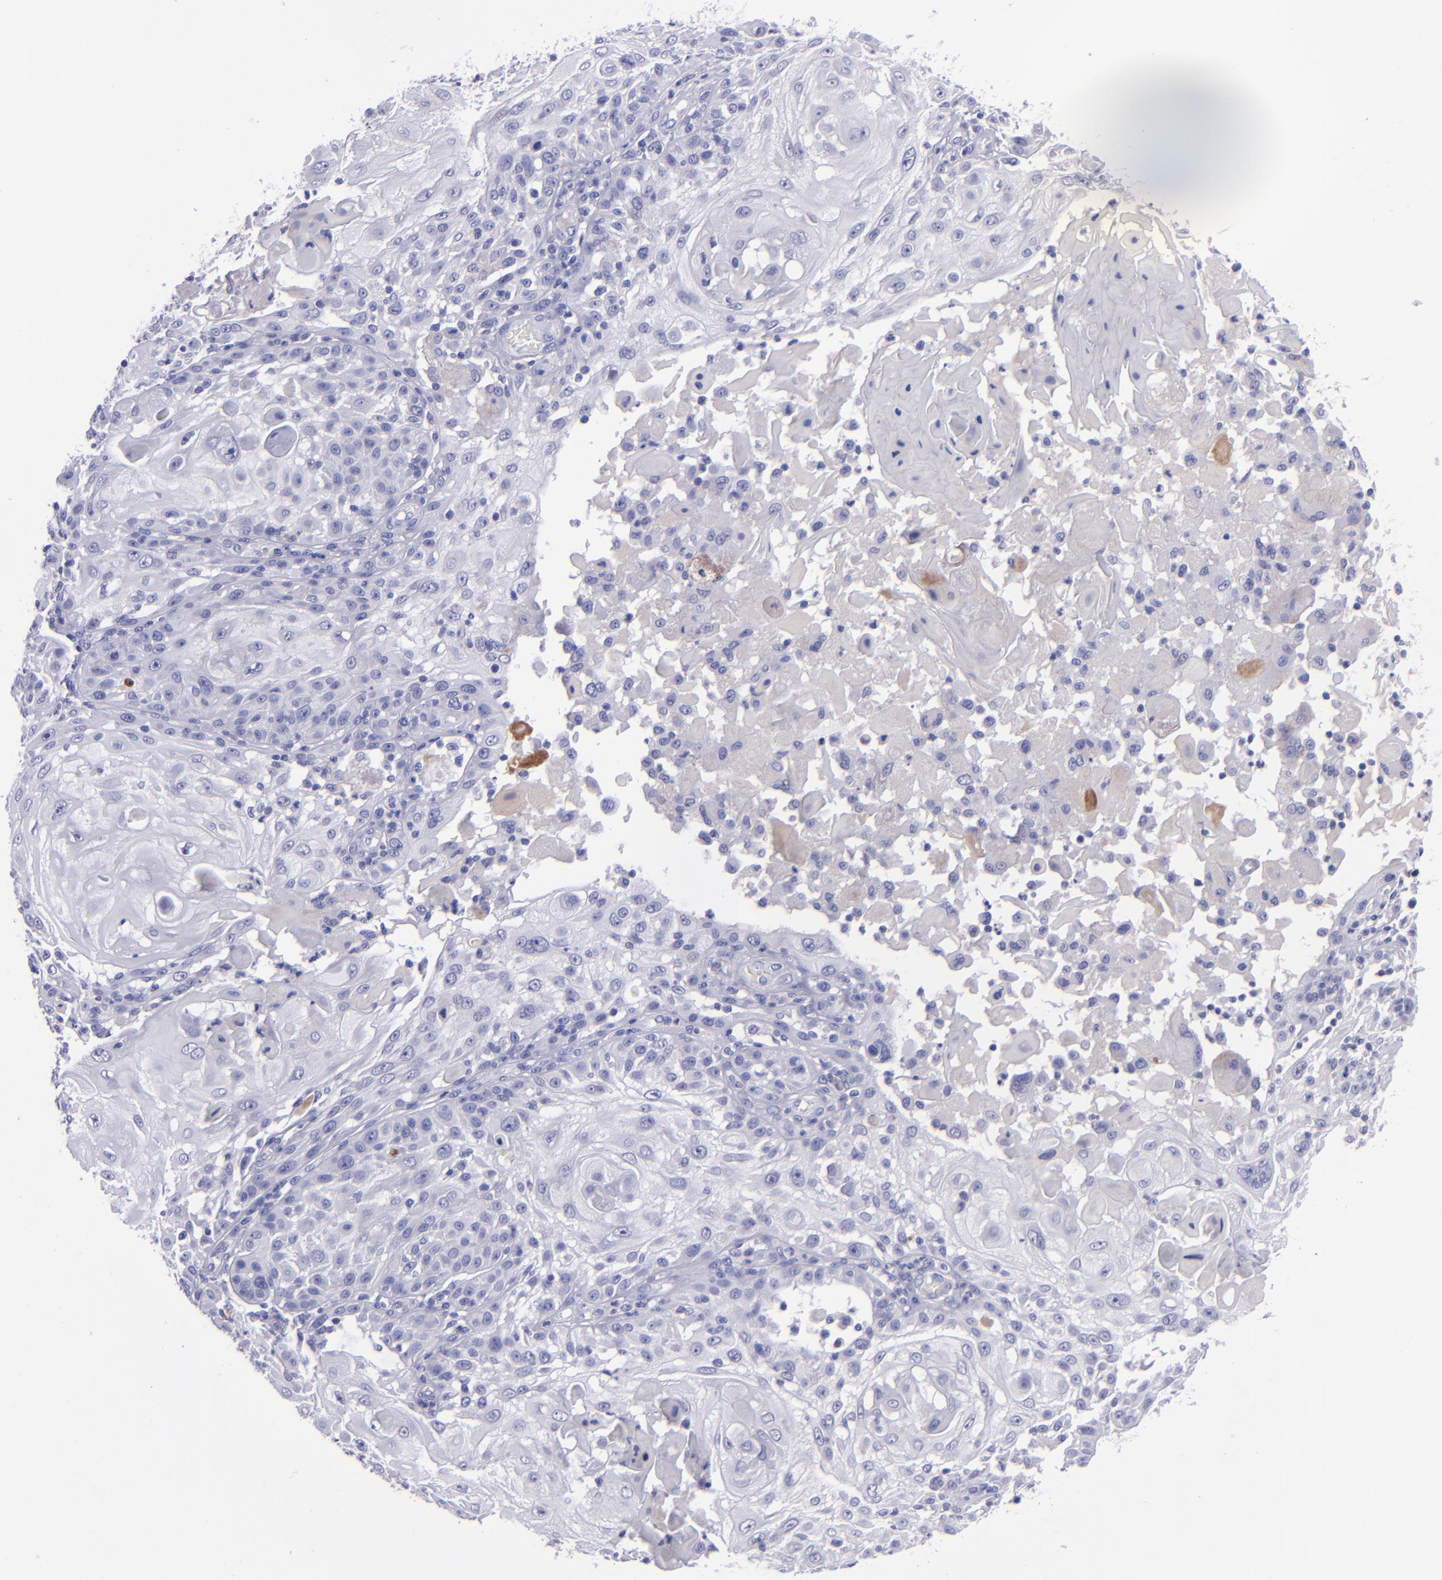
{"staining": {"intensity": "moderate", "quantity": "<25%", "location": "cytoplasmic/membranous"}, "tissue": "skin cancer", "cell_type": "Tumor cells", "image_type": "cancer", "snomed": [{"axis": "morphology", "description": "Squamous cell carcinoma, NOS"}, {"axis": "topography", "description": "Skin"}], "caption": "About <25% of tumor cells in human skin cancer reveal moderate cytoplasmic/membranous protein expression as visualized by brown immunohistochemical staining.", "gene": "CD37", "patient": {"sex": "female", "age": 89}}